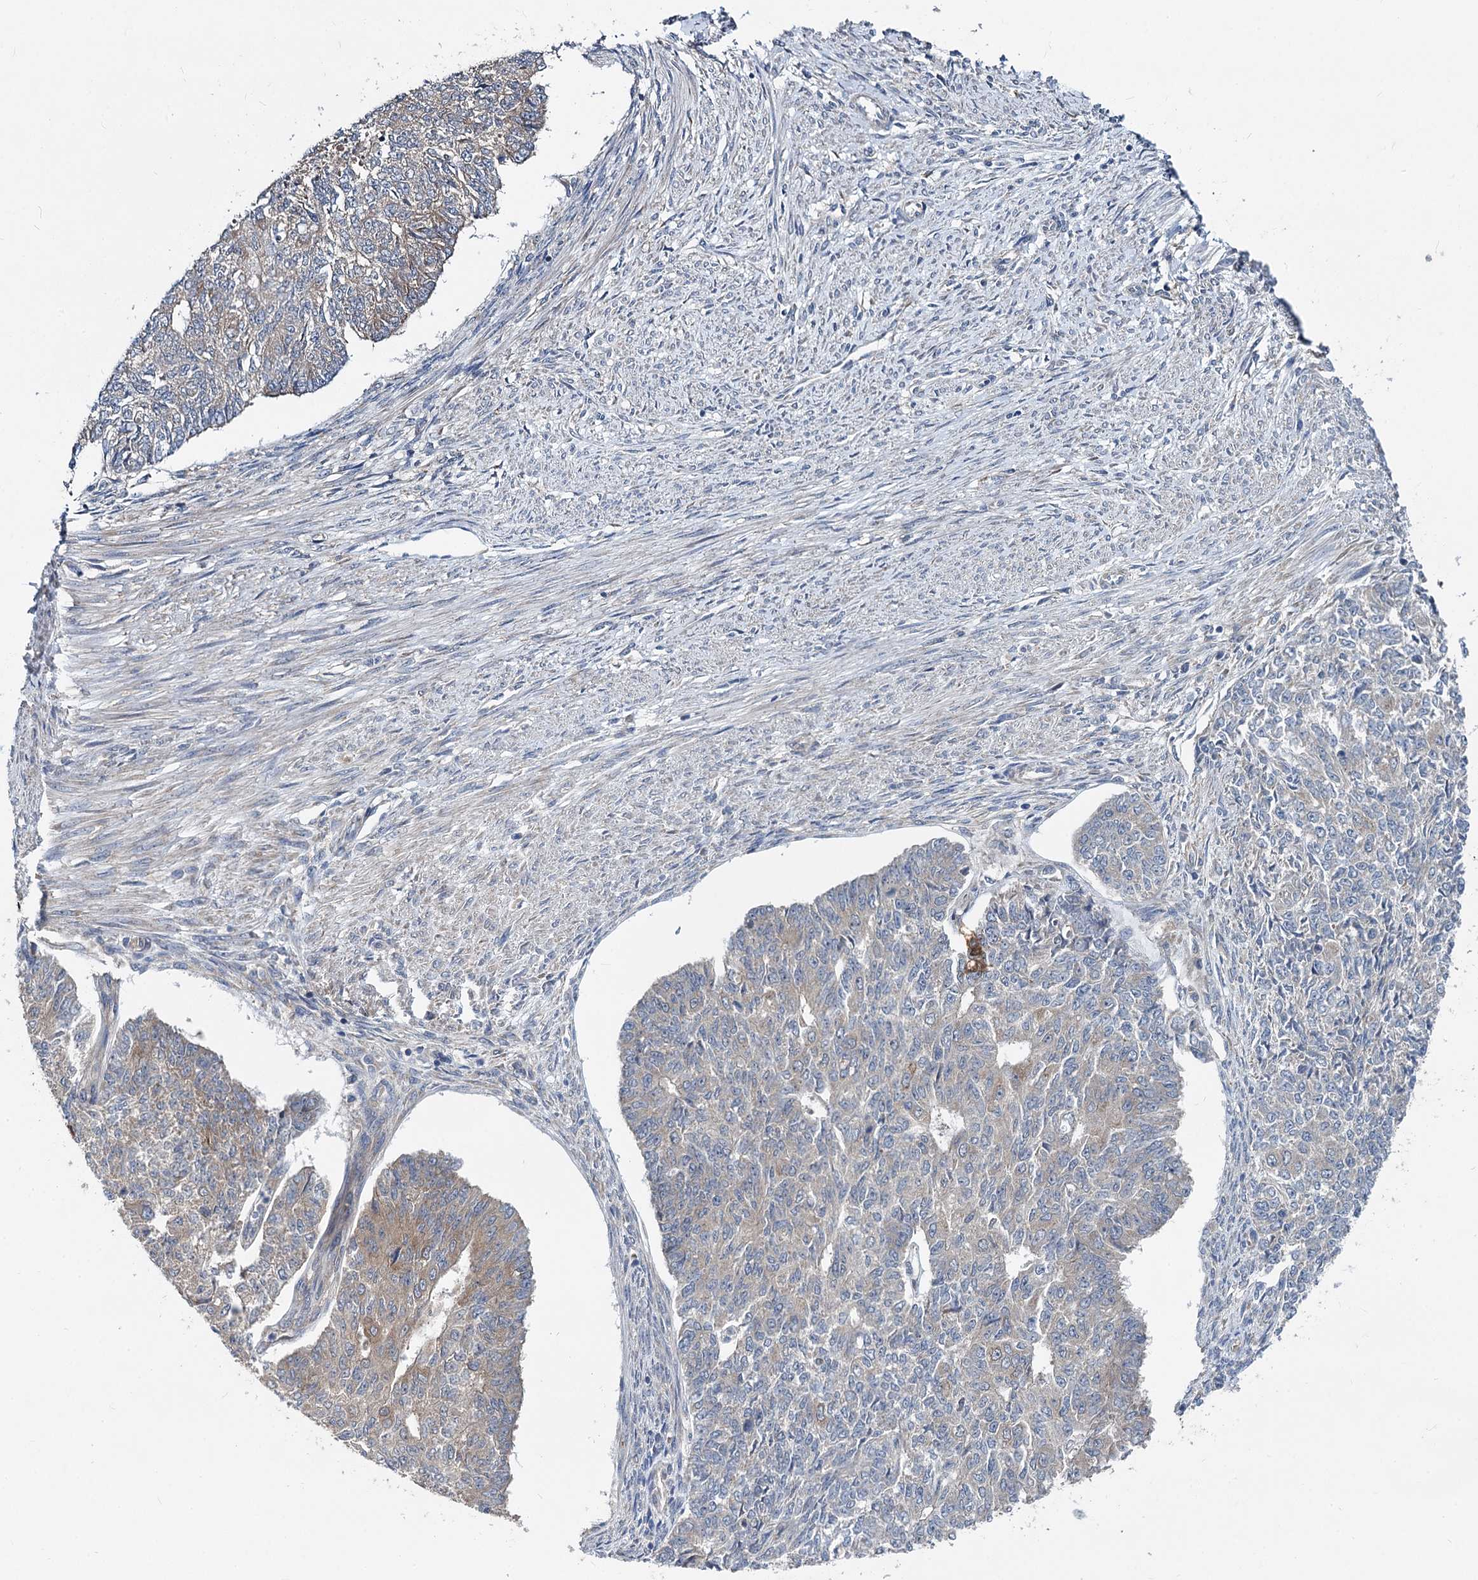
{"staining": {"intensity": "weak", "quantity": "25%-75%", "location": "cytoplasmic/membranous"}, "tissue": "endometrial cancer", "cell_type": "Tumor cells", "image_type": "cancer", "snomed": [{"axis": "morphology", "description": "Adenocarcinoma, NOS"}, {"axis": "topography", "description": "Endometrium"}], "caption": "This histopathology image reveals IHC staining of human endometrial cancer (adenocarcinoma), with low weak cytoplasmic/membranous expression in approximately 25%-75% of tumor cells.", "gene": "EIF2B2", "patient": {"sex": "female", "age": 32}}